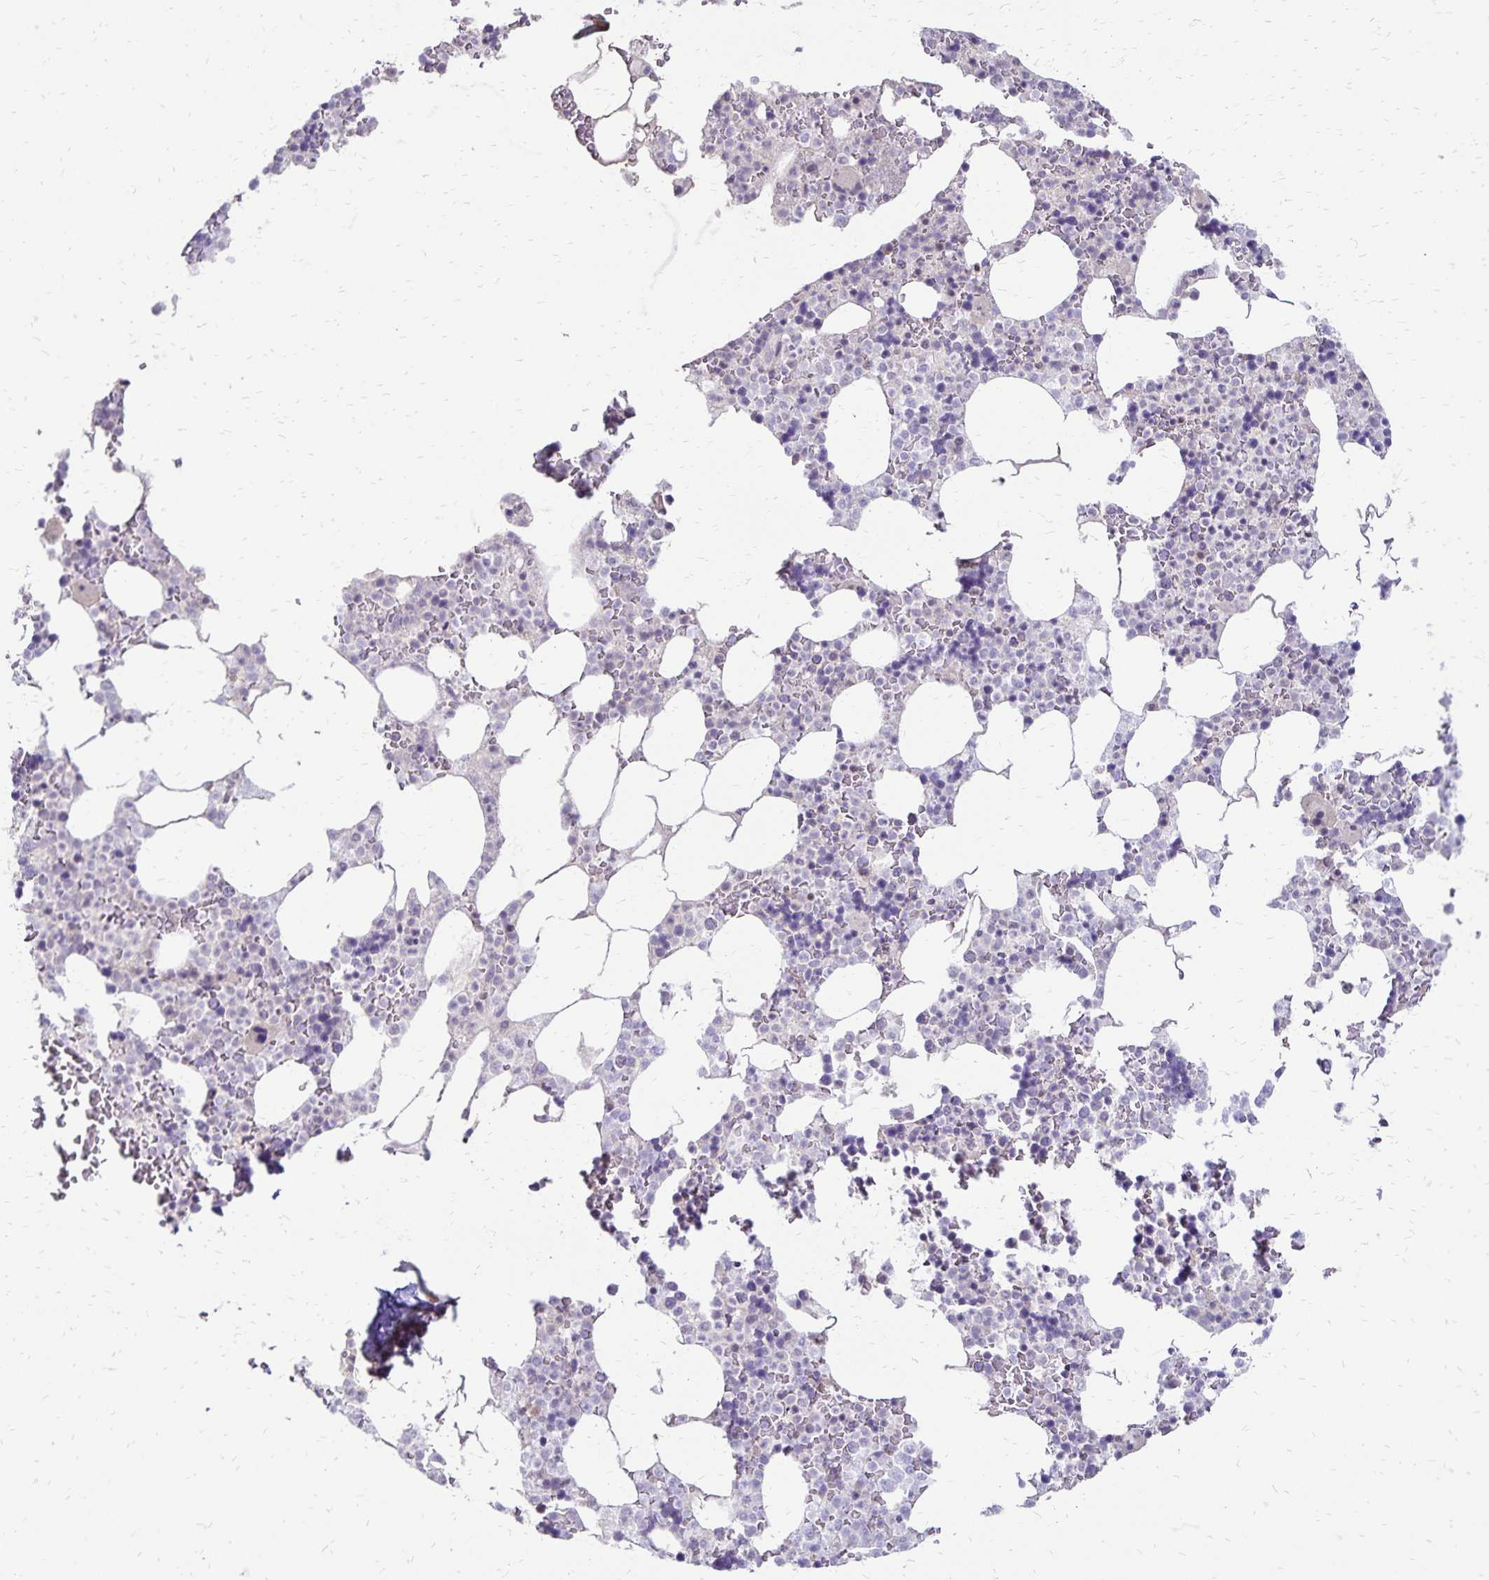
{"staining": {"intensity": "negative", "quantity": "none", "location": "none"}, "tissue": "bone marrow", "cell_type": "Hematopoietic cells", "image_type": "normal", "snomed": [{"axis": "morphology", "description": "Normal tissue, NOS"}, {"axis": "topography", "description": "Bone marrow"}], "caption": "Immunohistochemistry (IHC) photomicrograph of unremarkable bone marrow stained for a protein (brown), which exhibits no expression in hematopoietic cells.", "gene": "POLB", "patient": {"sex": "female", "age": 42}}